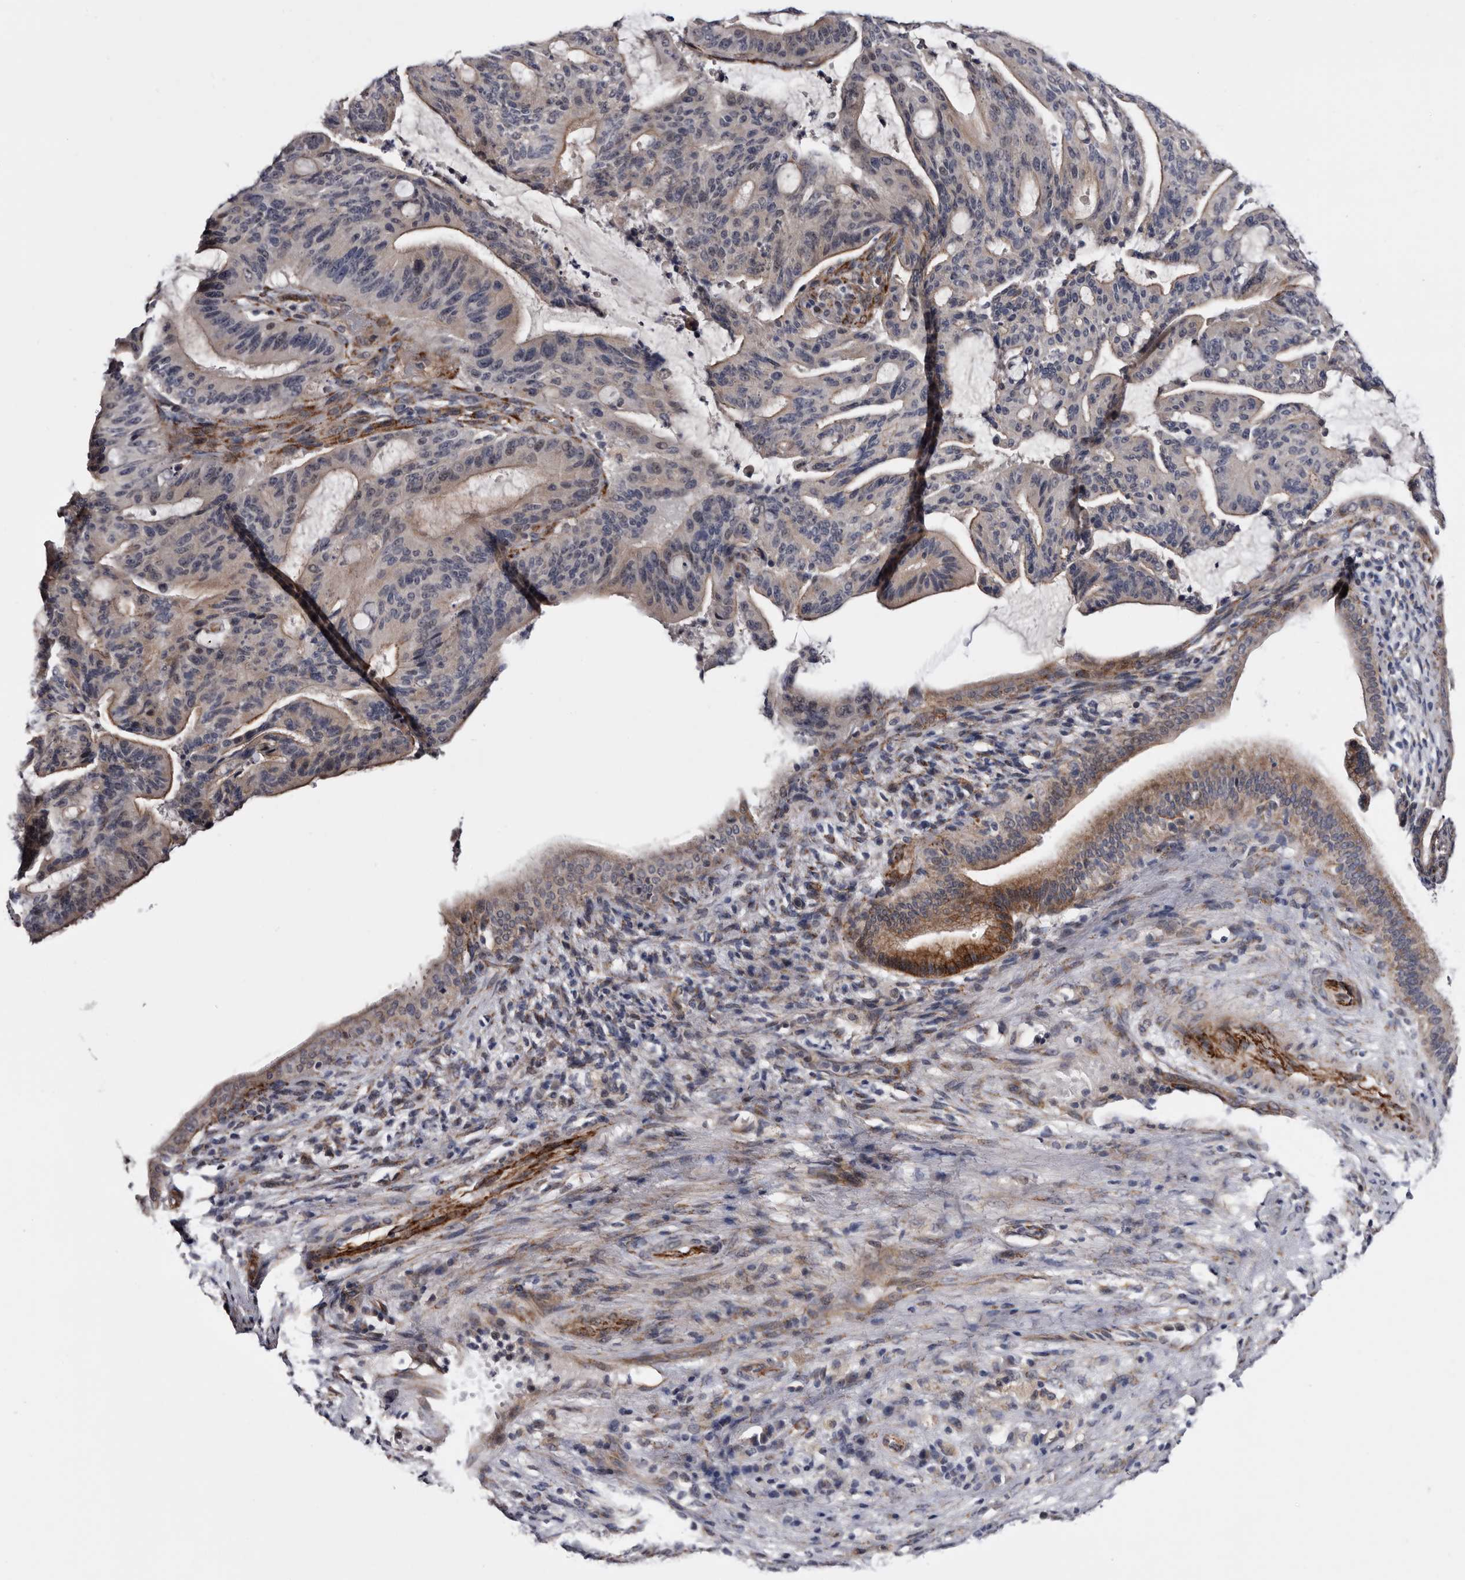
{"staining": {"intensity": "moderate", "quantity": "<25%", "location": "cytoplasmic/membranous"}, "tissue": "liver cancer", "cell_type": "Tumor cells", "image_type": "cancer", "snomed": [{"axis": "morphology", "description": "Normal tissue, NOS"}, {"axis": "morphology", "description": "Cholangiocarcinoma"}, {"axis": "topography", "description": "Liver"}, {"axis": "topography", "description": "Peripheral nerve tissue"}], "caption": "Liver cancer (cholangiocarcinoma) was stained to show a protein in brown. There is low levels of moderate cytoplasmic/membranous staining in about <25% of tumor cells. (DAB (3,3'-diaminobenzidine) IHC with brightfield microscopy, high magnification).", "gene": "ARMCX2", "patient": {"sex": "female", "age": 73}}